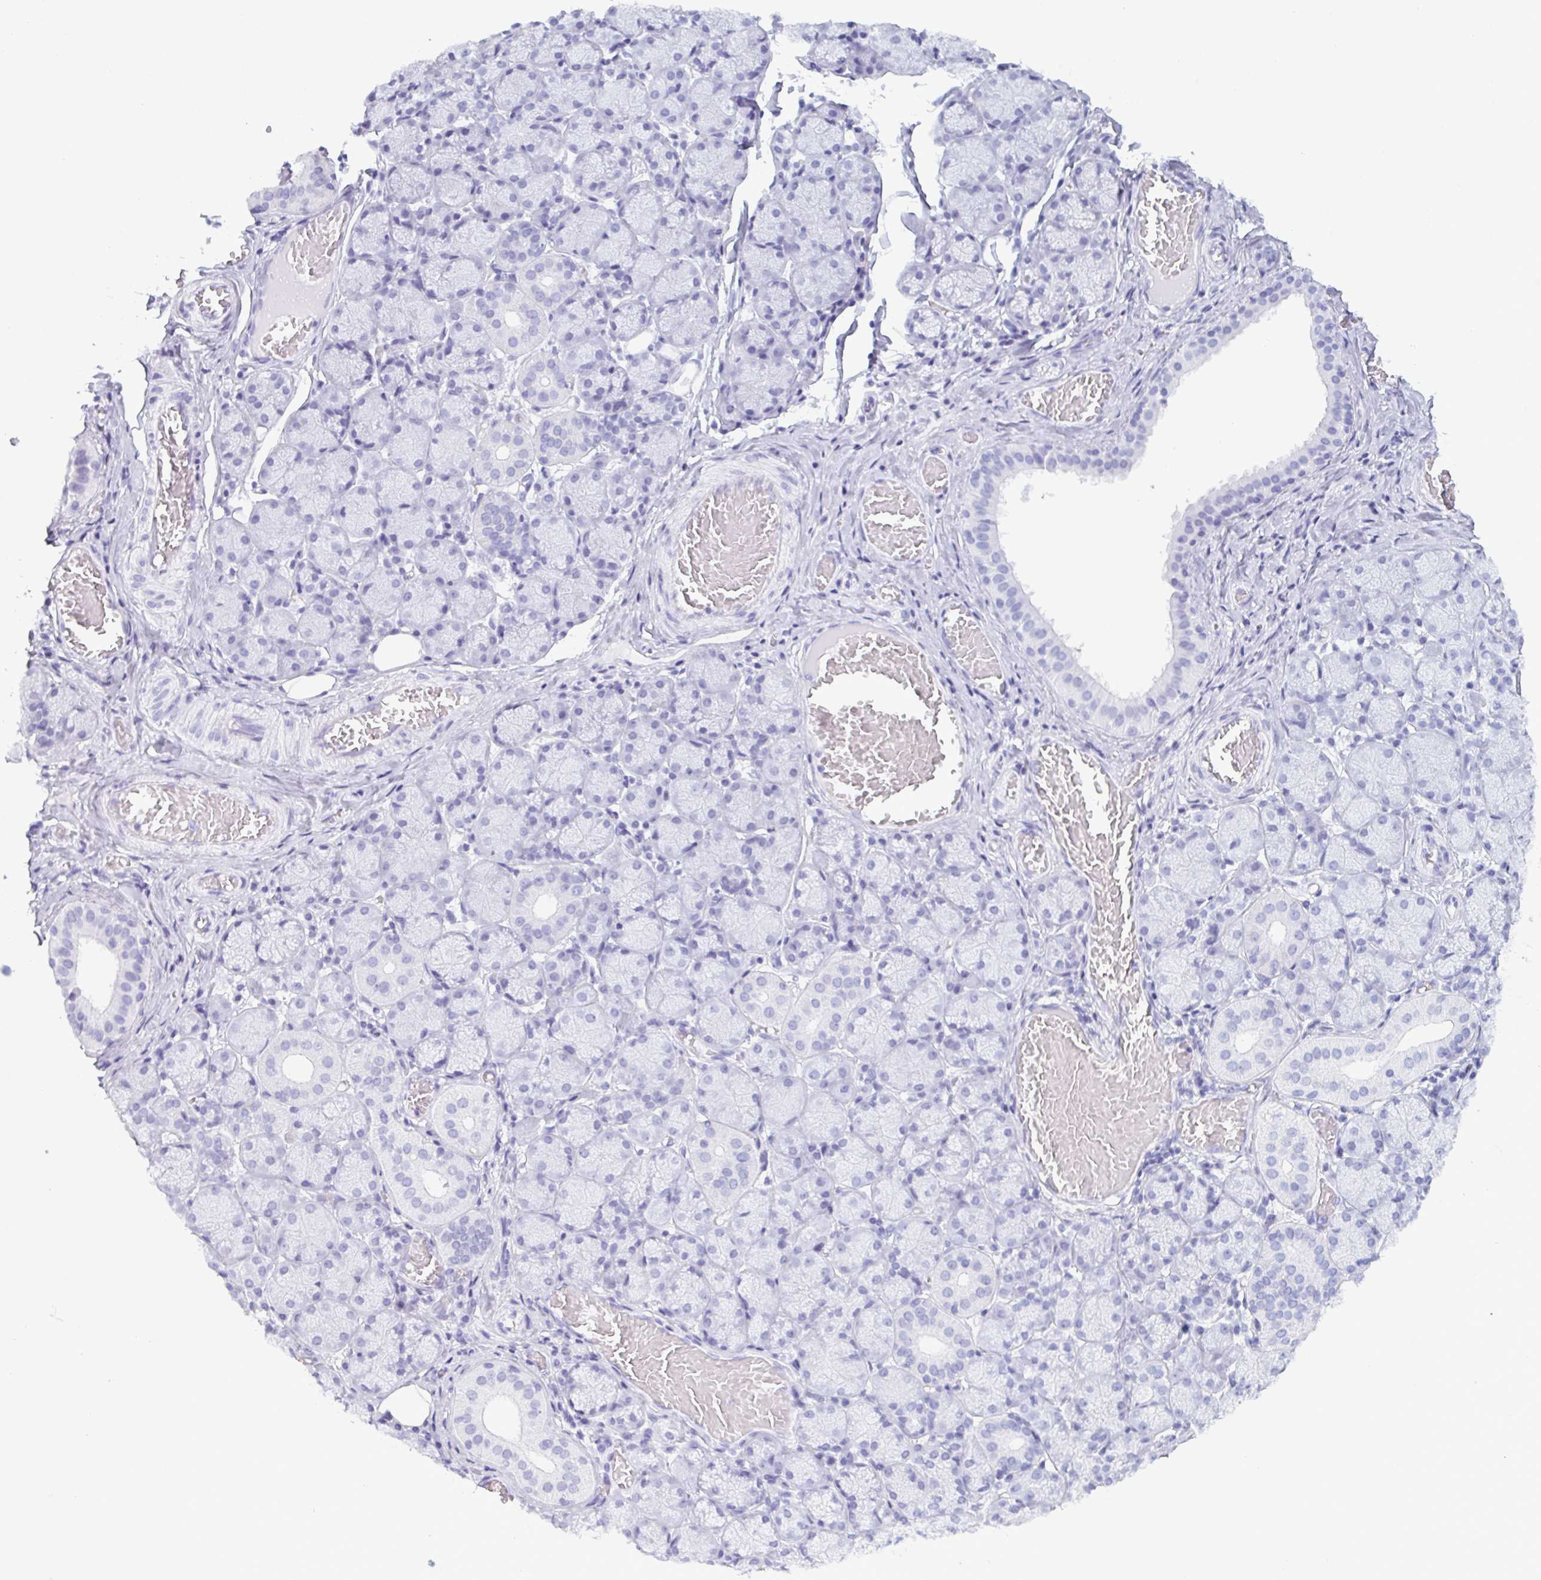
{"staining": {"intensity": "negative", "quantity": "none", "location": "none"}, "tissue": "salivary gland", "cell_type": "Glandular cells", "image_type": "normal", "snomed": [{"axis": "morphology", "description": "Normal tissue, NOS"}, {"axis": "topography", "description": "Salivary gland"}, {"axis": "topography", "description": "Peripheral nerve tissue"}], "caption": "The immunohistochemistry image has no significant expression in glandular cells of salivary gland.", "gene": "CDA", "patient": {"sex": "female", "age": 24}}